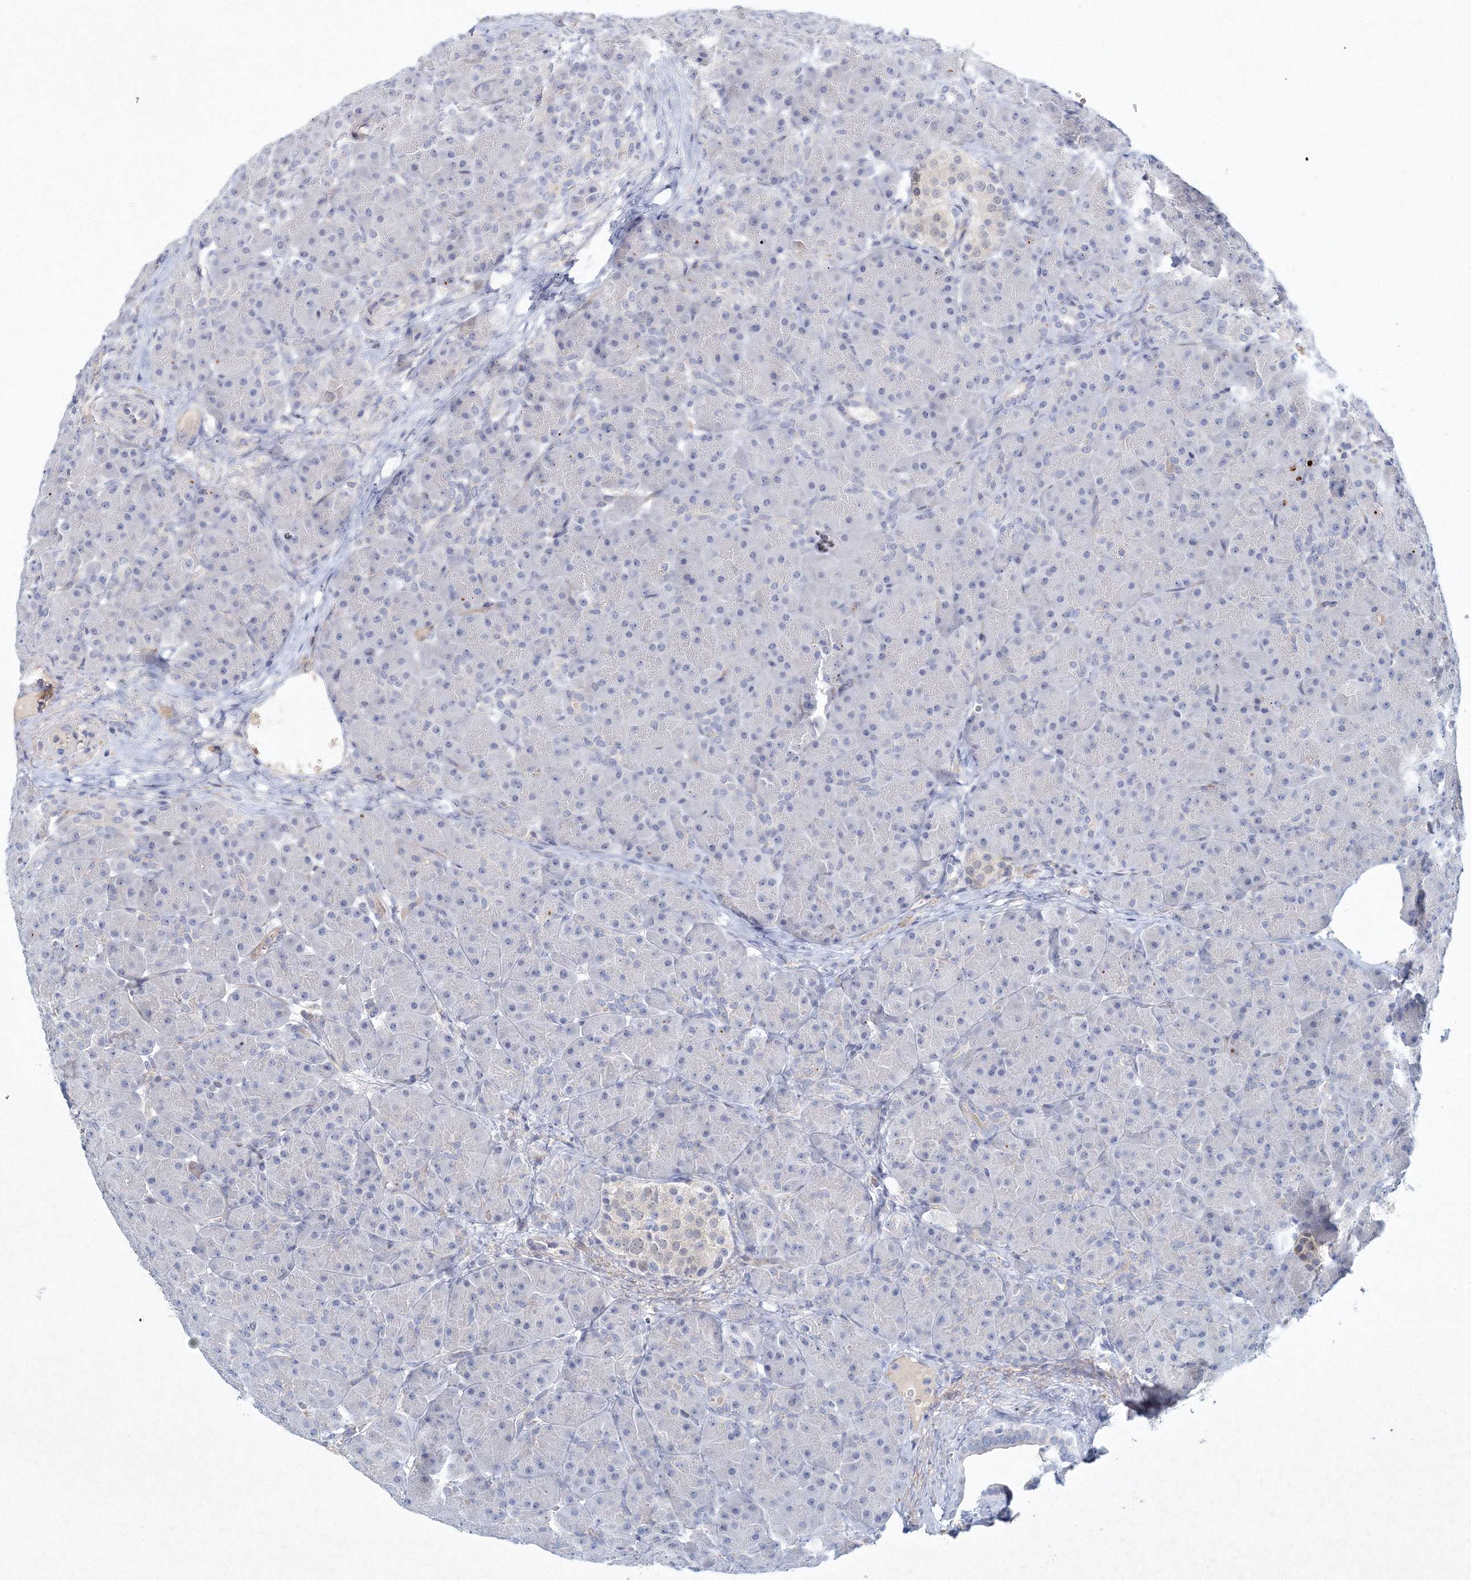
{"staining": {"intensity": "negative", "quantity": "none", "location": "none"}, "tissue": "pancreas", "cell_type": "Exocrine glandular cells", "image_type": "normal", "snomed": [{"axis": "morphology", "description": "Normal tissue, NOS"}, {"axis": "topography", "description": "Pancreas"}], "caption": "The histopathology image reveals no significant positivity in exocrine glandular cells of pancreas. Nuclei are stained in blue.", "gene": "SH3BP5", "patient": {"sex": "male", "age": 66}}